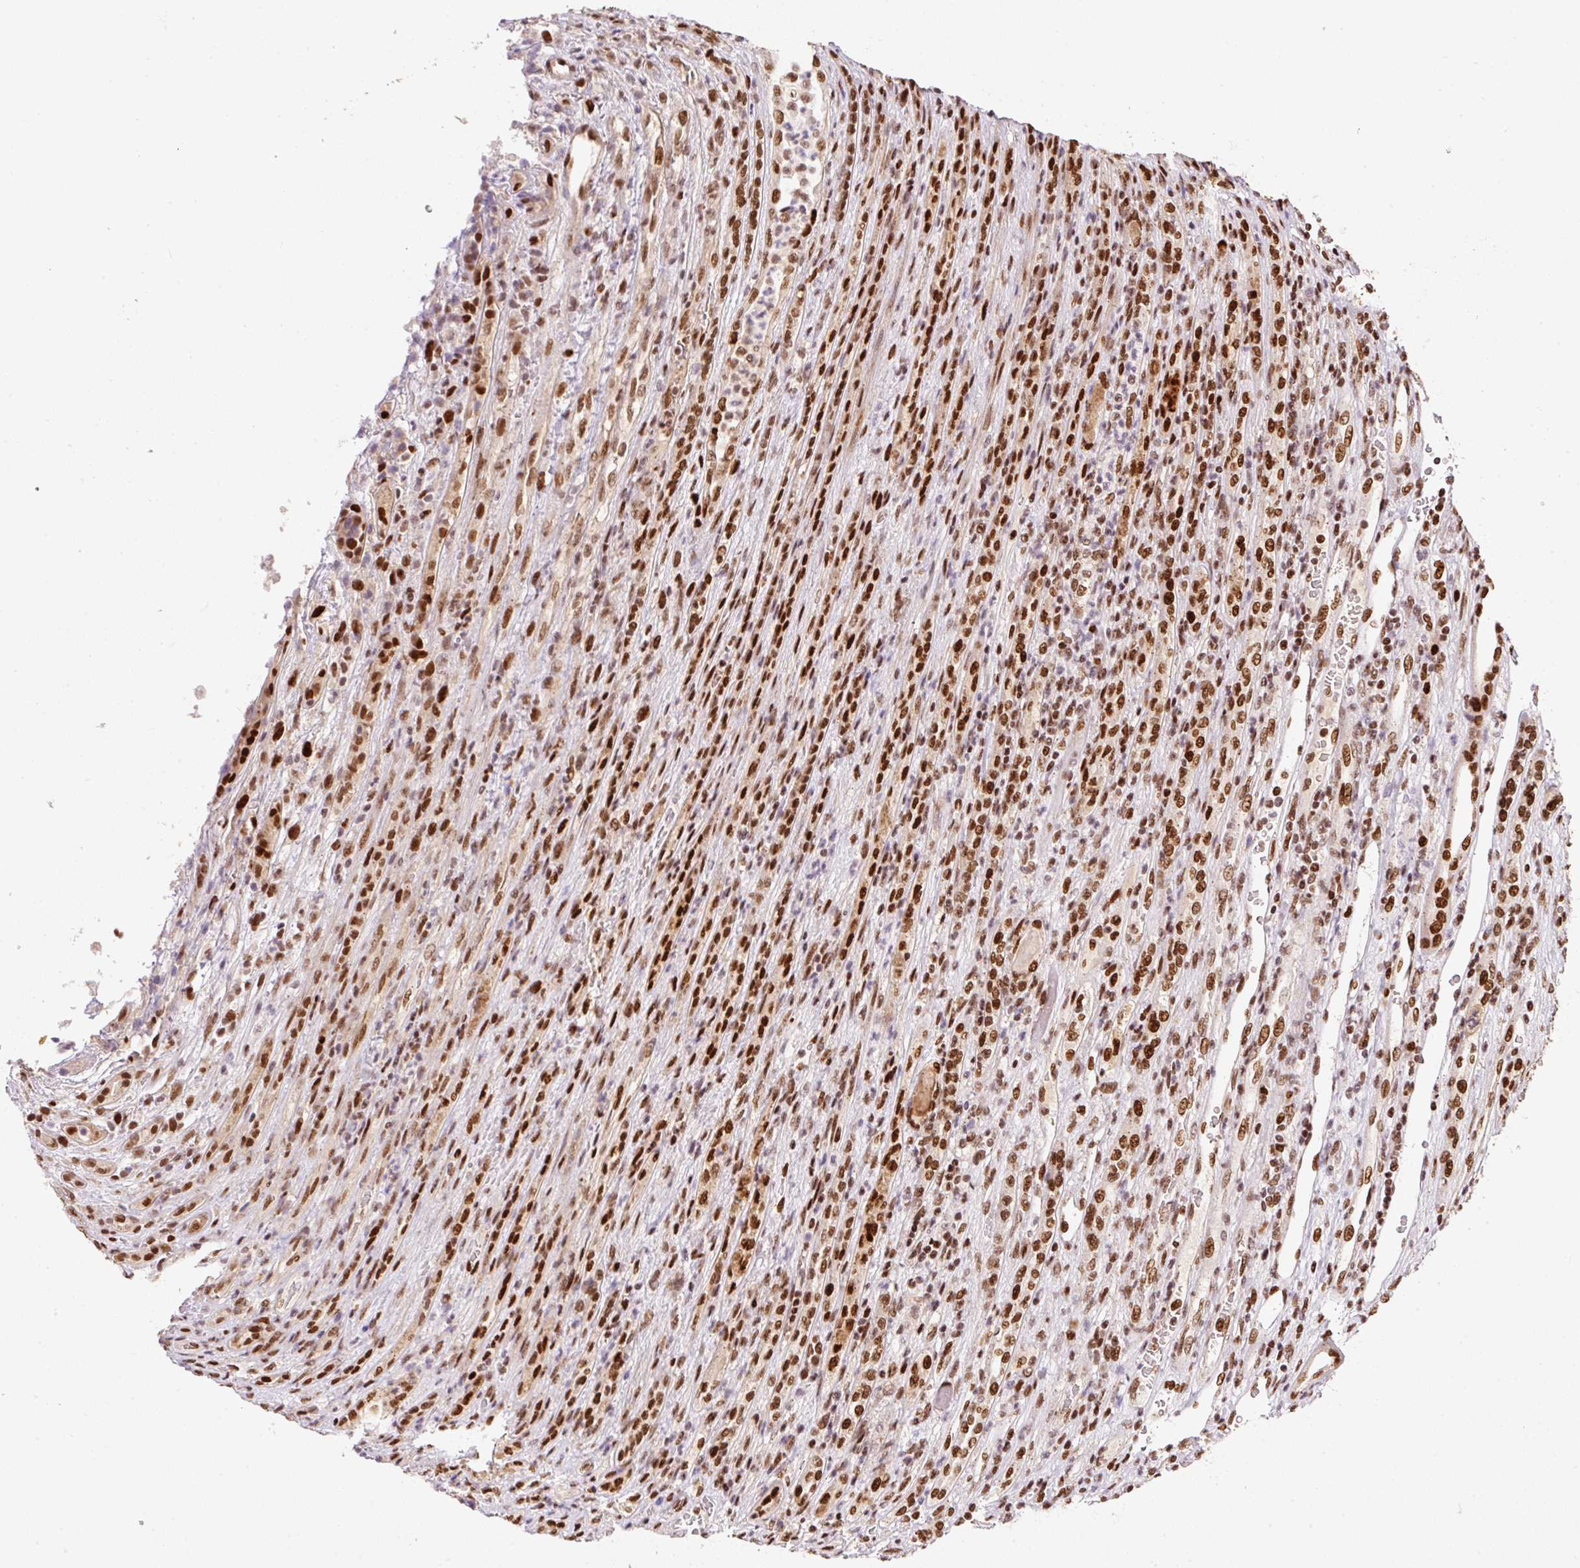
{"staining": {"intensity": "strong", "quantity": ">75%", "location": "nuclear"}, "tissue": "renal cancer", "cell_type": "Tumor cells", "image_type": "cancer", "snomed": [{"axis": "morphology", "description": "Adenocarcinoma, NOS"}, {"axis": "topography", "description": "Kidney"}], "caption": "About >75% of tumor cells in human adenocarcinoma (renal) show strong nuclear protein positivity as visualized by brown immunohistochemical staining.", "gene": "GPR139", "patient": {"sex": "female", "age": 54}}